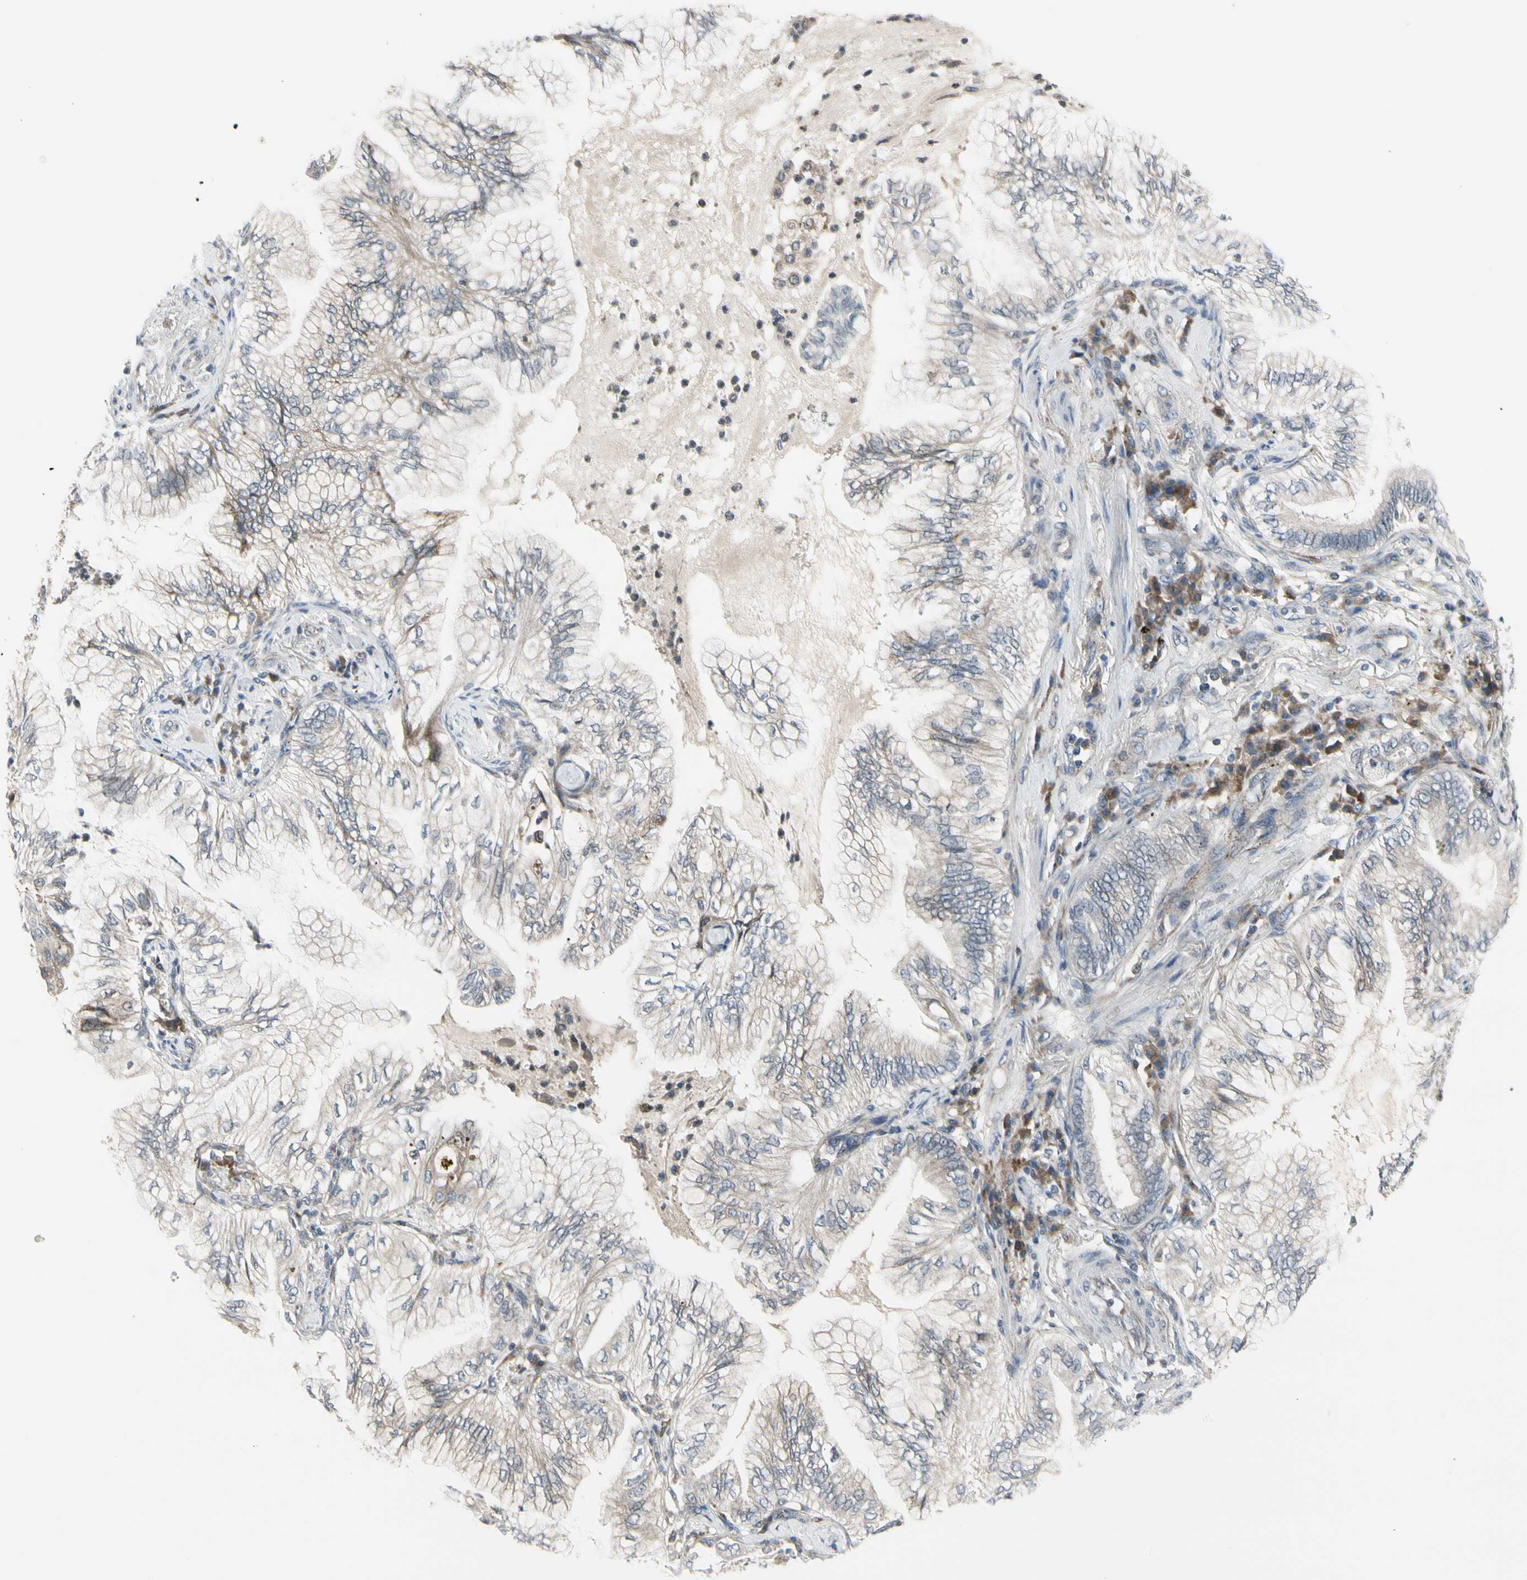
{"staining": {"intensity": "weak", "quantity": "25%-75%", "location": "cytoplasmic/membranous"}, "tissue": "lung cancer", "cell_type": "Tumor cells", "image_type": "cancer", "snomed": [{"axis": "morphology", "description": "Normal tissue, NOS"}, {"axis": "morphology", "description": "Adenocarcinoma, NOS"}, {"axis": "topography", "description": "Bronchus"}, {"axis": "topography", "description": "Lung"}], "caption": "Immunohistochemistry of human lung cancer (adenocarcinoma) demonstrates low levels of weak cytoplasmic/membranous positivity in approximately 25%-75% of tumor cells.", "gene": "GRN", "patient": {"sex": "female", "age": 70}}